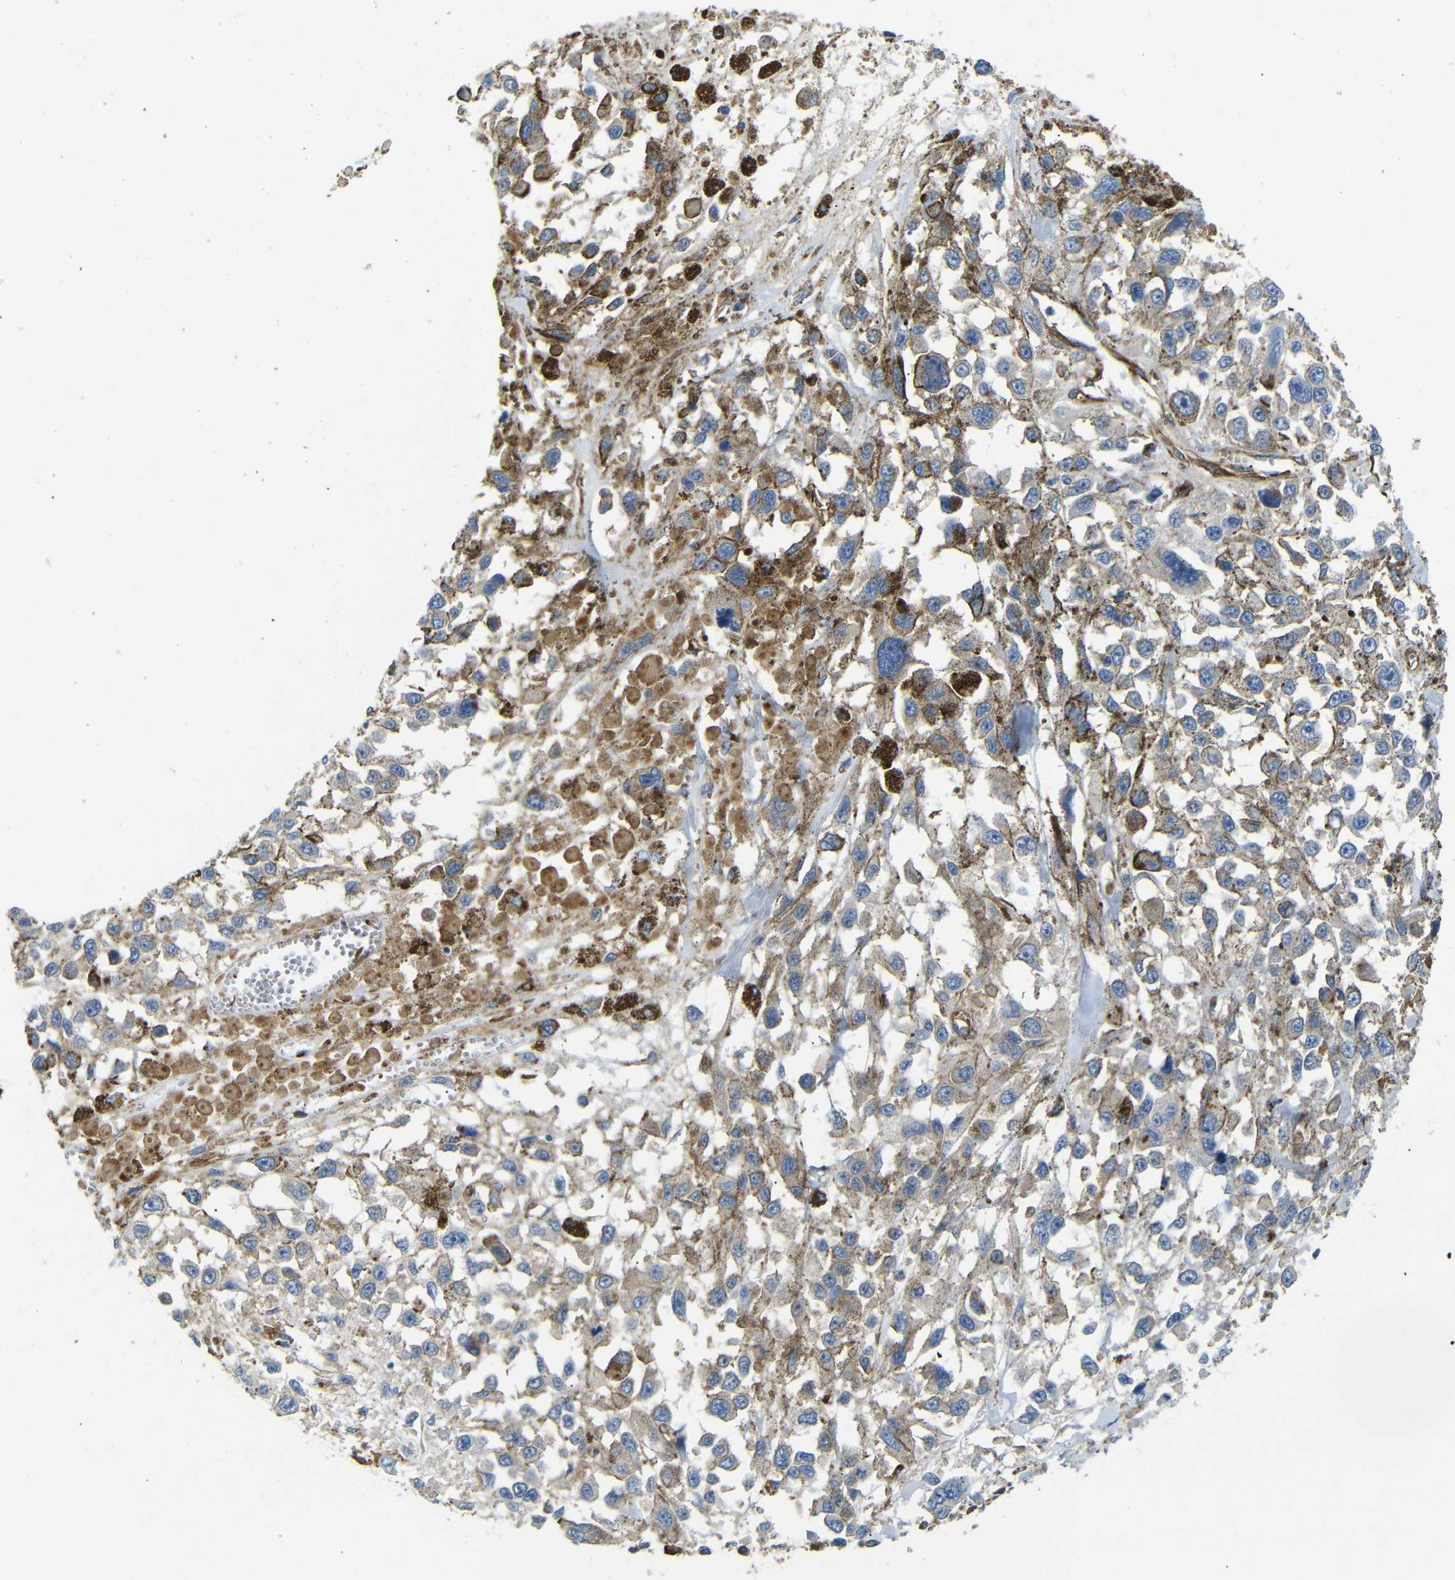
{"staining": {"intensity": "weak", "quantity": ">75%", "location": "cytoplasmic/membranous"}, "tissue": "melanoma", "cell_type": "Tumor cells", "image_type": "cancer", "snomed": [{"axis": "morphology", "description": "Malignant melanoma, Metastatic site"}, {"axis": "topography", "description": "Lymph node"}], "caption": "Protein expression analysis of human melanoma reveals weak cytoplasmic/membranous expression in about >75% of tumor cells.", "gene": "MYO1B", "patient": {"sex": "male", "age": 59}}